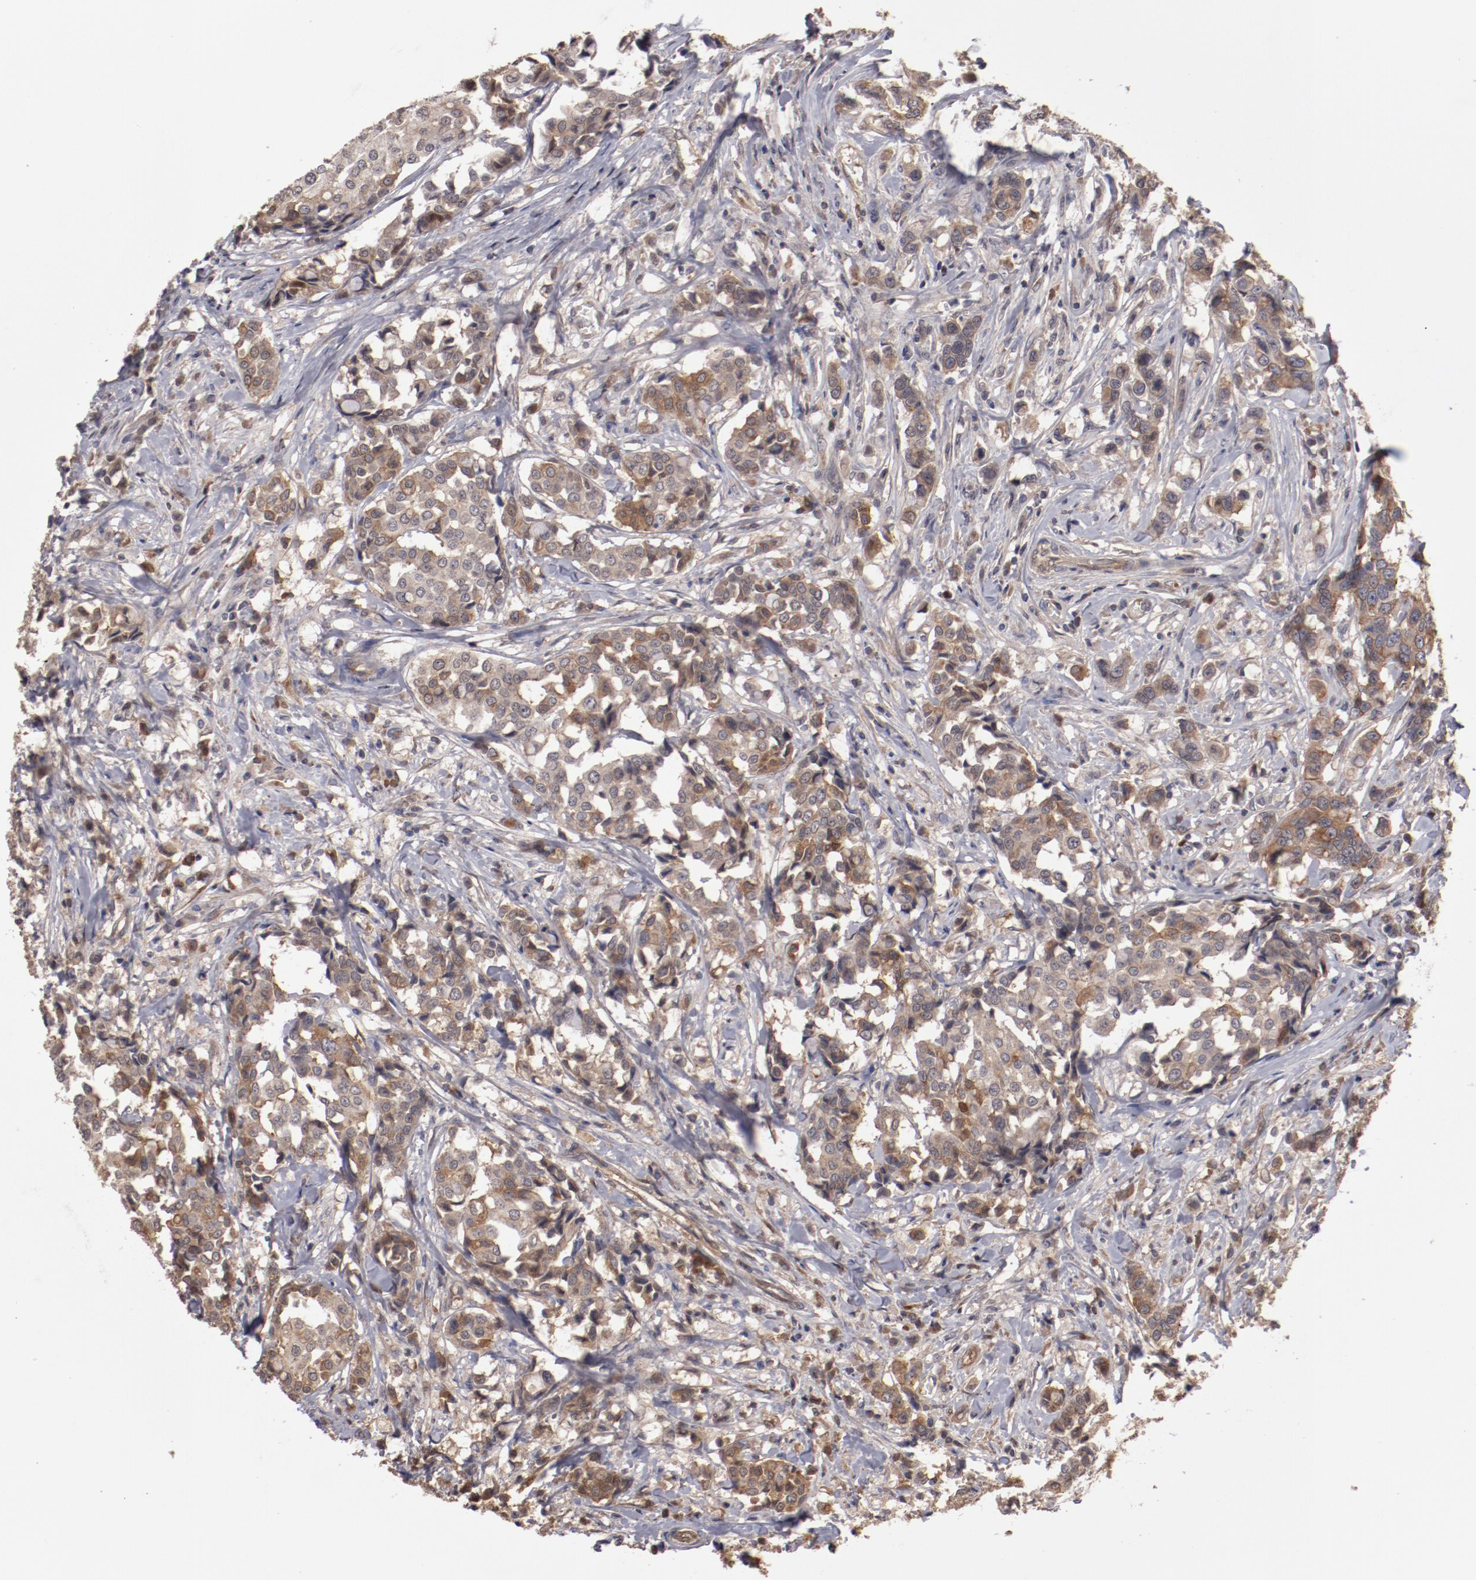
{"staining": {"intensity": "moderate", "quantity": ">75%", "location": "cytoplasmic/membranous"}, "tissue": "breast cancer", "cell_type": "Tumor cells", "image_type": "cancer", "snomed": [{"axis": "morphology", "description": "Duct carcinoma"}, {"axis": "topography", "description": "Breast"}], "caption": "Human breast cancer (infiltrating ductal carcinoma) stained with a brown dye exhibits moderate cytoplasmic/membranous positive staining in about >75% of tumor cells.", "gene": "SERPINA7", "patient": {"sex": "female", "age": 27}}